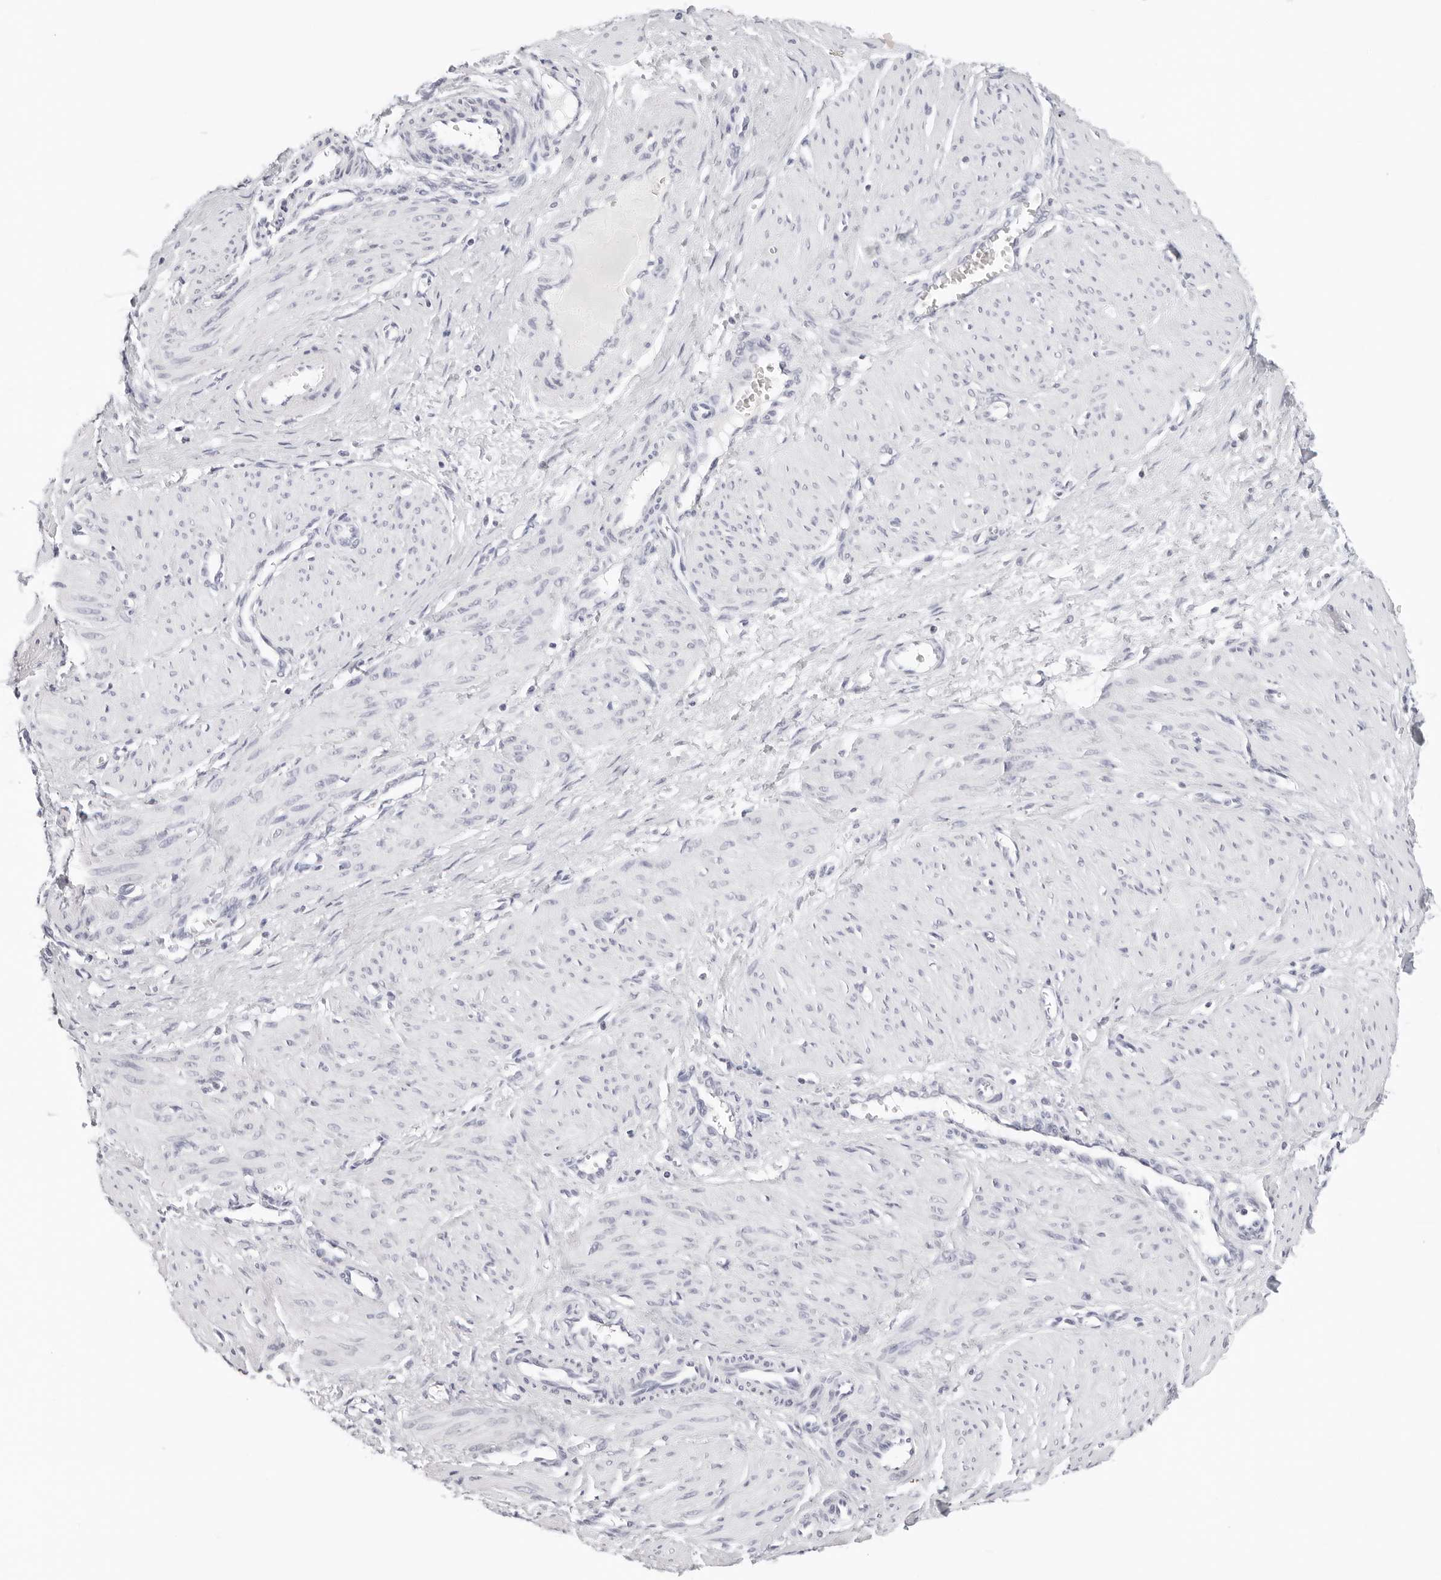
{"staining": {"intensity": "negative", "quantity": "none", "location": "none"}, "tissue": "smooth muscle", "cell_type": "Smooth muscle cells", "image_type": "normal", "snomed": [{"axis": "morphology", "description": "Normal tissue, NOS"}, {"axis": "topography", "description": "Endometrium"}], "caption": "Immunohistochemical staining of benign smooth muscle displays no significant staining in smooth muscle cells.", "gene": "EDN2", "patient": {"sex": "female", "age": 33}}